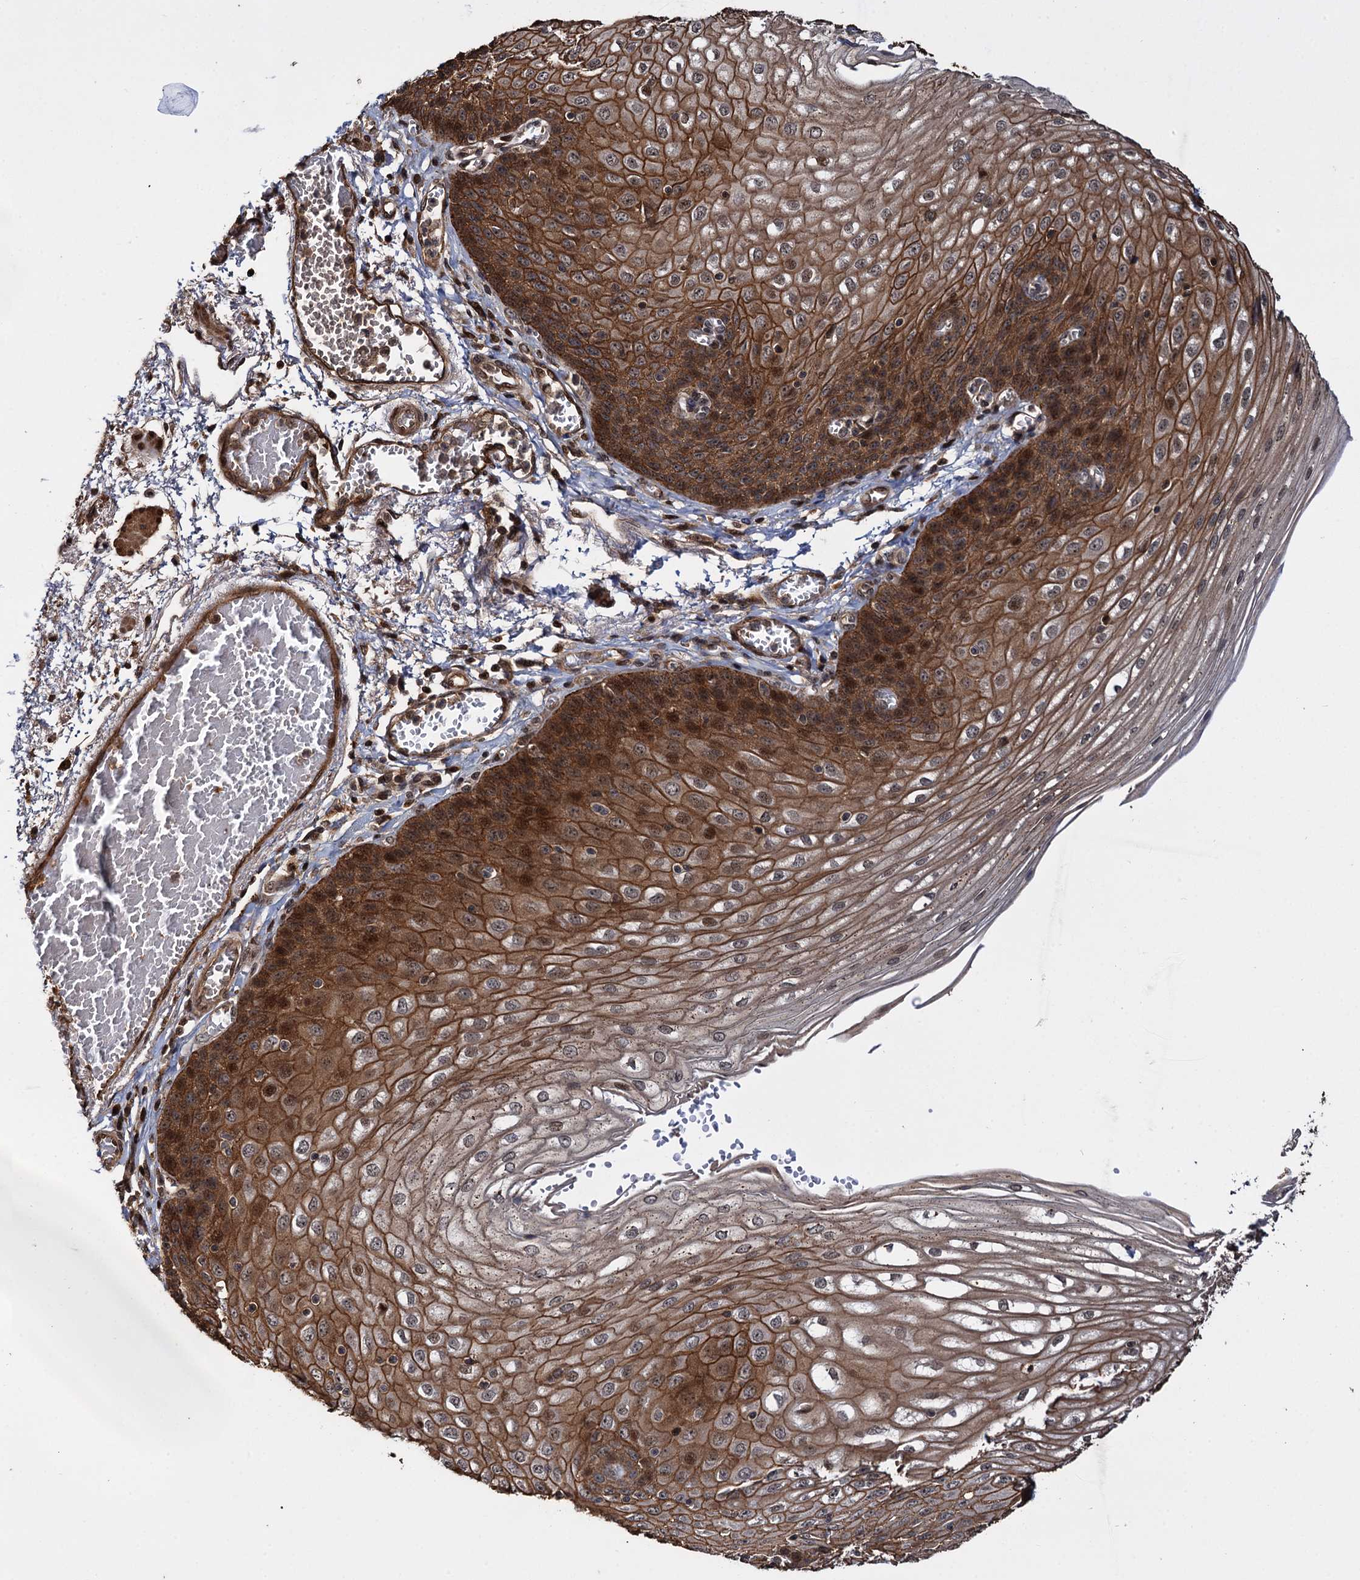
{"staining": {"intensity": "strong", "quantity": ">75%", "location": "cytoplasmic/membranous,nuclear"}, "tissue": "esophagus", "cell_type": "Squamous epithelial cells", "image_type": "normal", "snomed": [{"axis": "morphology", "description": "Normal tissue, NOS"}, {"axis": "topography", "description": "Esophagus"}], "caption": "Protein analysis of normal esophagus exhibits strong cytoplasmic/membranous,nuclear staining in approximately >75% of squamous epithelial cells.", "gene": "CEP192", "patient": {"sex": "male", "age": 81}}